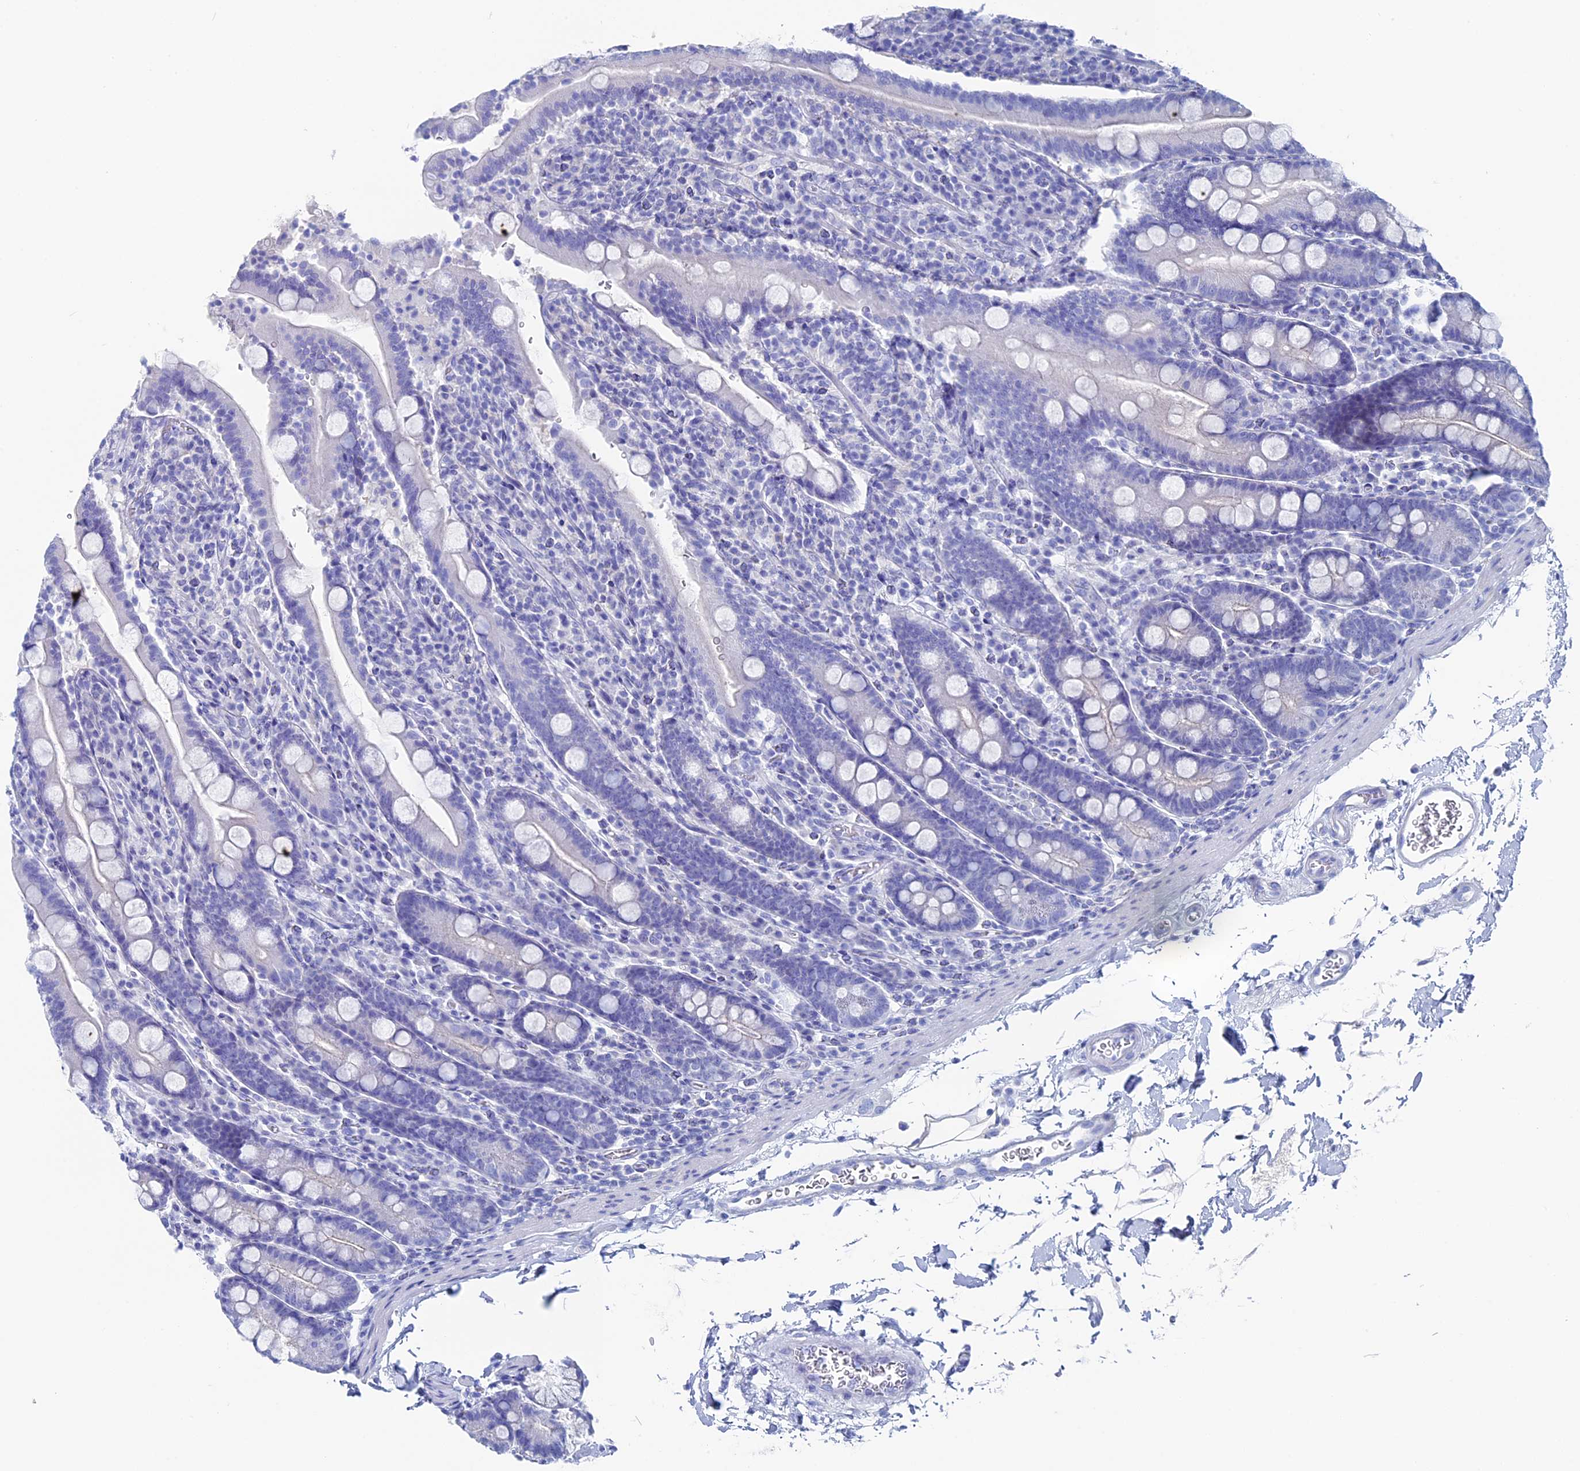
{"staining": {"intensity": "negative", "quantity": "none", "location": "none"}, "tissue": "duodenum", "cell_type": "Glandular cells", "image_type": "normal", "snomed": [{"axis": "morphology", "description": "Normal tissue, NOS"}, {"axis": "topography", "description": "Duodenum"}], "caption": "This is an immunohistochemistry histopathology image of normal duodenum. There is no positivity in glandular cells.", "gene": "UNC119", "patient": {"sex": "male", "age": 35}}